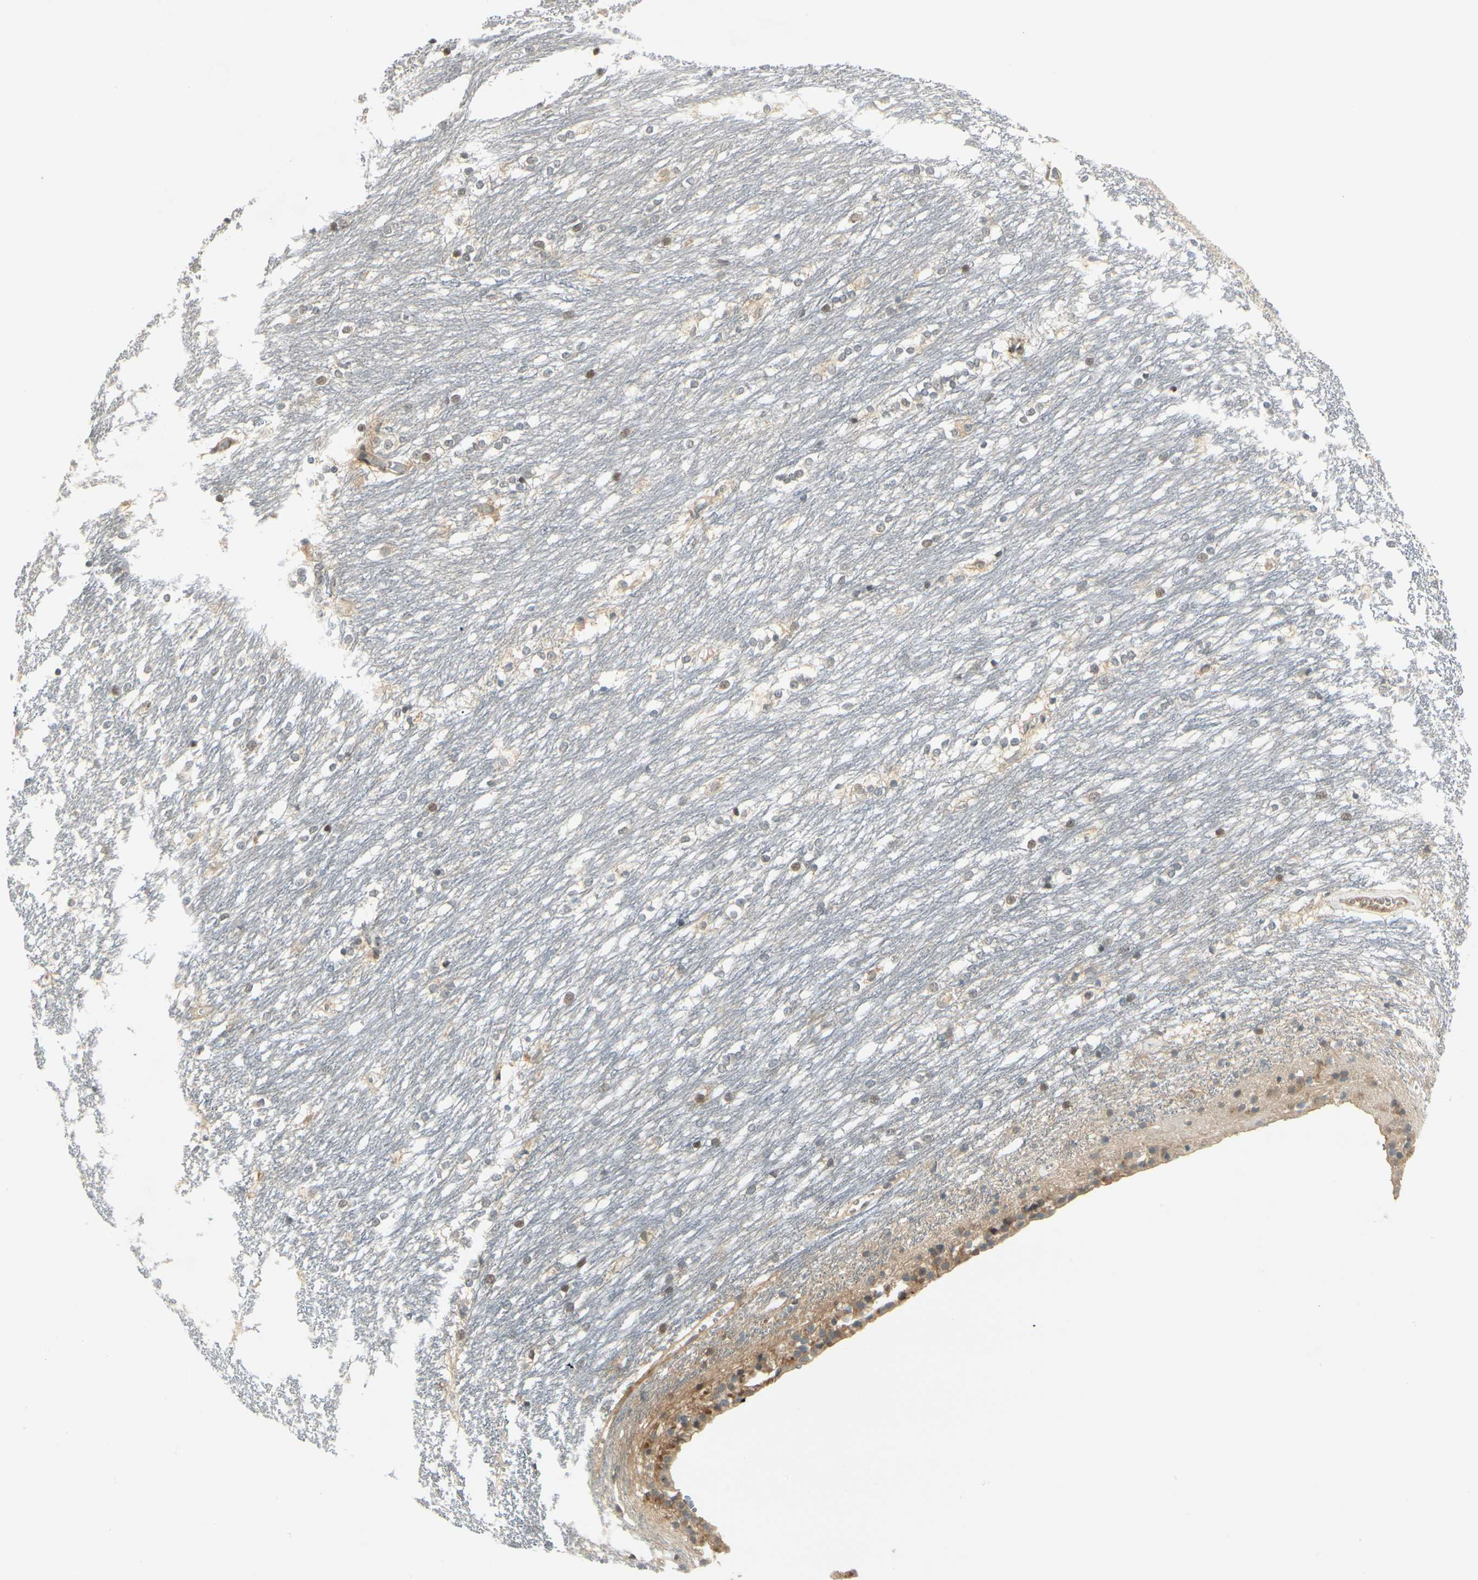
{"staining": {"intensity": "negative", "quantity": "none", "location": "none"}, "tissue": "caudate", "cell_type": "Glial cells", "image_type": "normal", "snomed": [{"axis": "morphology", "description": "Normal tissue, NOS"}, {"axis": "topography", "description": "Lateral ventricle wall"}], "caption": "An immunohistochemistry (IHC) histopathology image of normal caudate is shown. There is no staining in glial cells of caudate. Nuclei are stained in blue.", "gene": "EPHB3", "patient": {"sex": "female", "age": 19}}